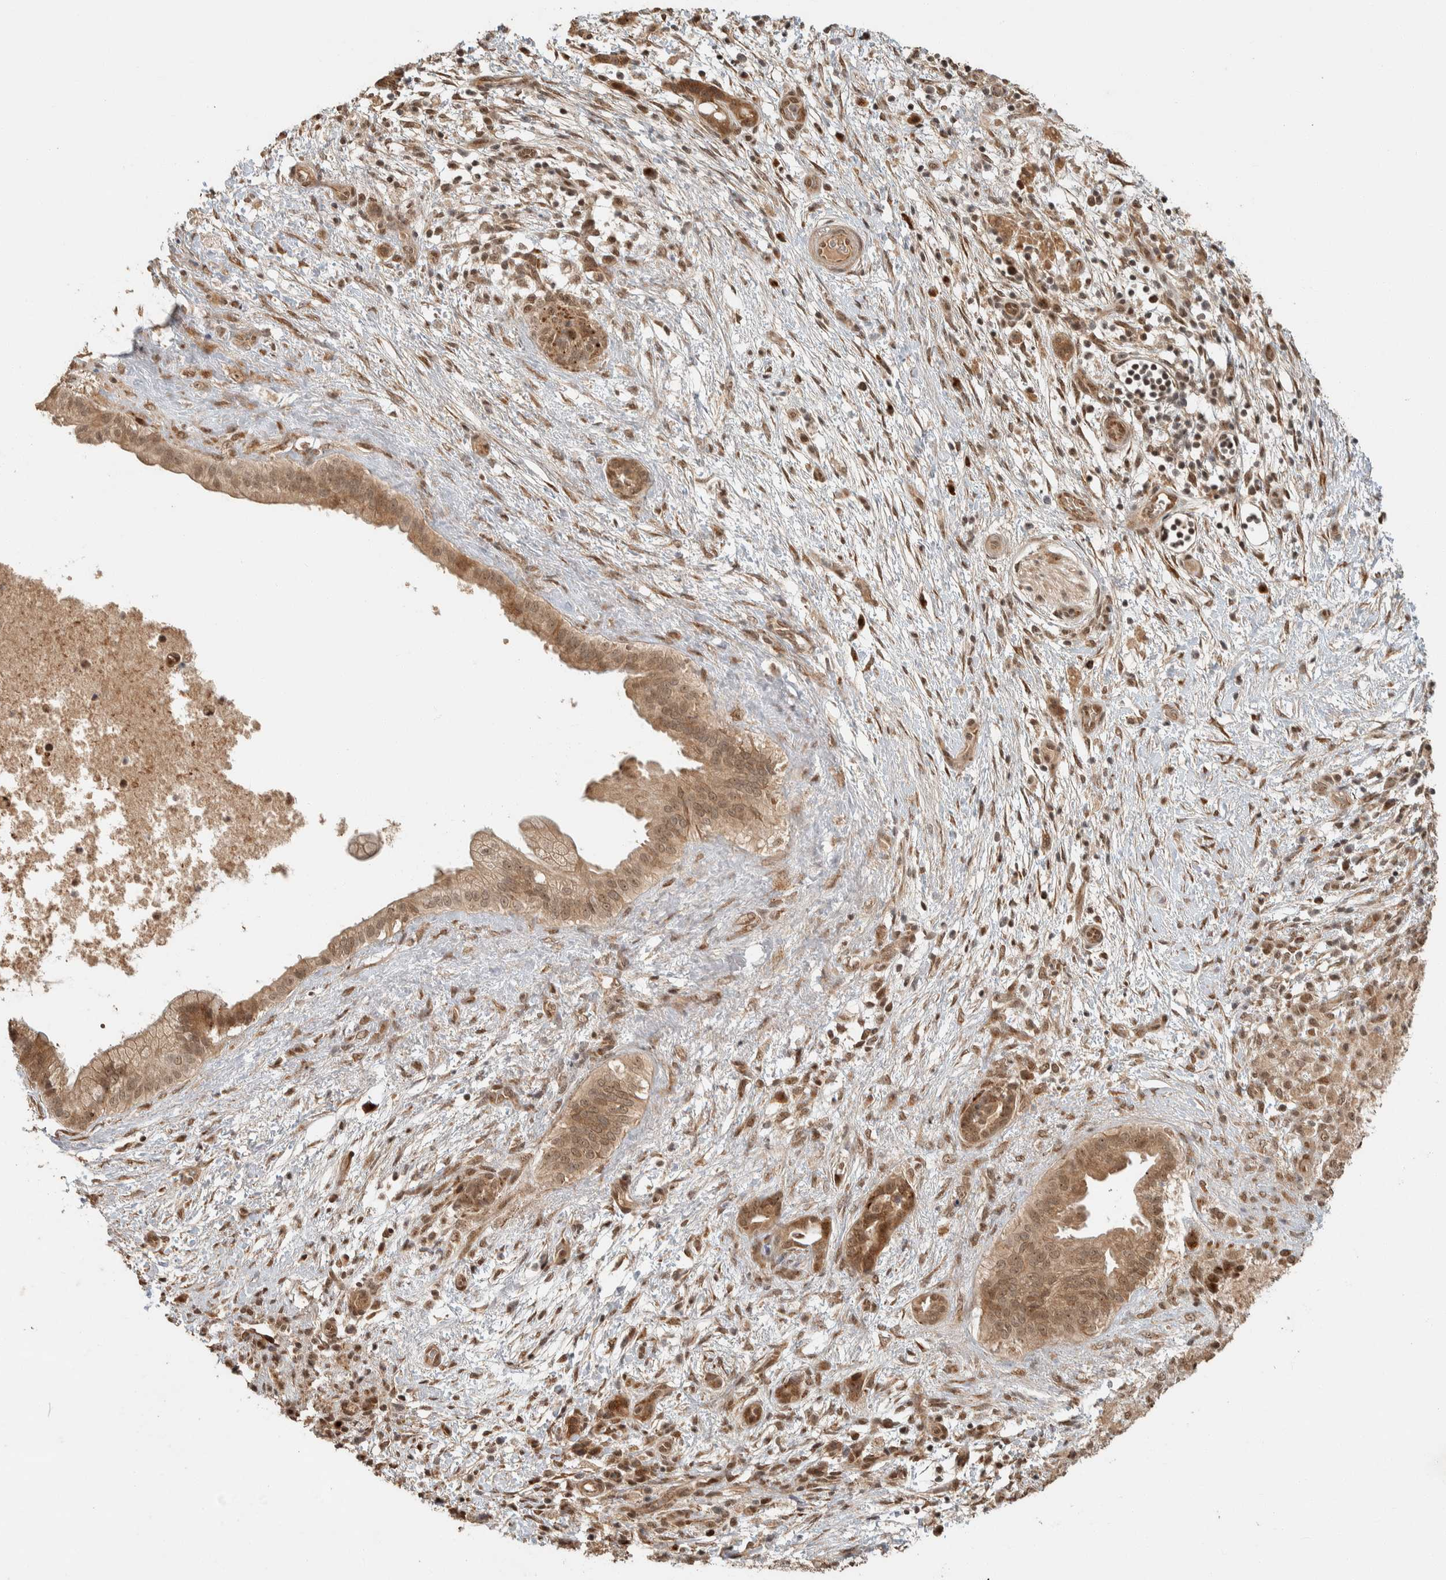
{"staining": {"intensity": "moderate", "quantity": ">75%", "location": "cytoplasmic/membranous,nuclear"}, "tissue": "pancreatic cancer", "cell_type": "Tumor cells", "image_type": "cancer", "snomed": [{"axis": "morphology", "description": "Adenocarcinoma, NOS"}, {"axis": "topography", "description": "Pancreas"}], "caption": "High-magnification brightfield microscopy of pancreatic adenocarcinoma stained with DAB (brown) and counterstained with hematoxylin (blue). tumor cells exhibit moderate cytoplasmic/membranous and nuclear positivity is seen in approximately>75% of cells. The protein is shown in brown color, while the nuclei are stained blue.", "gene": "ZBTB2", "patient": {"sex": "female", "age": 78}}